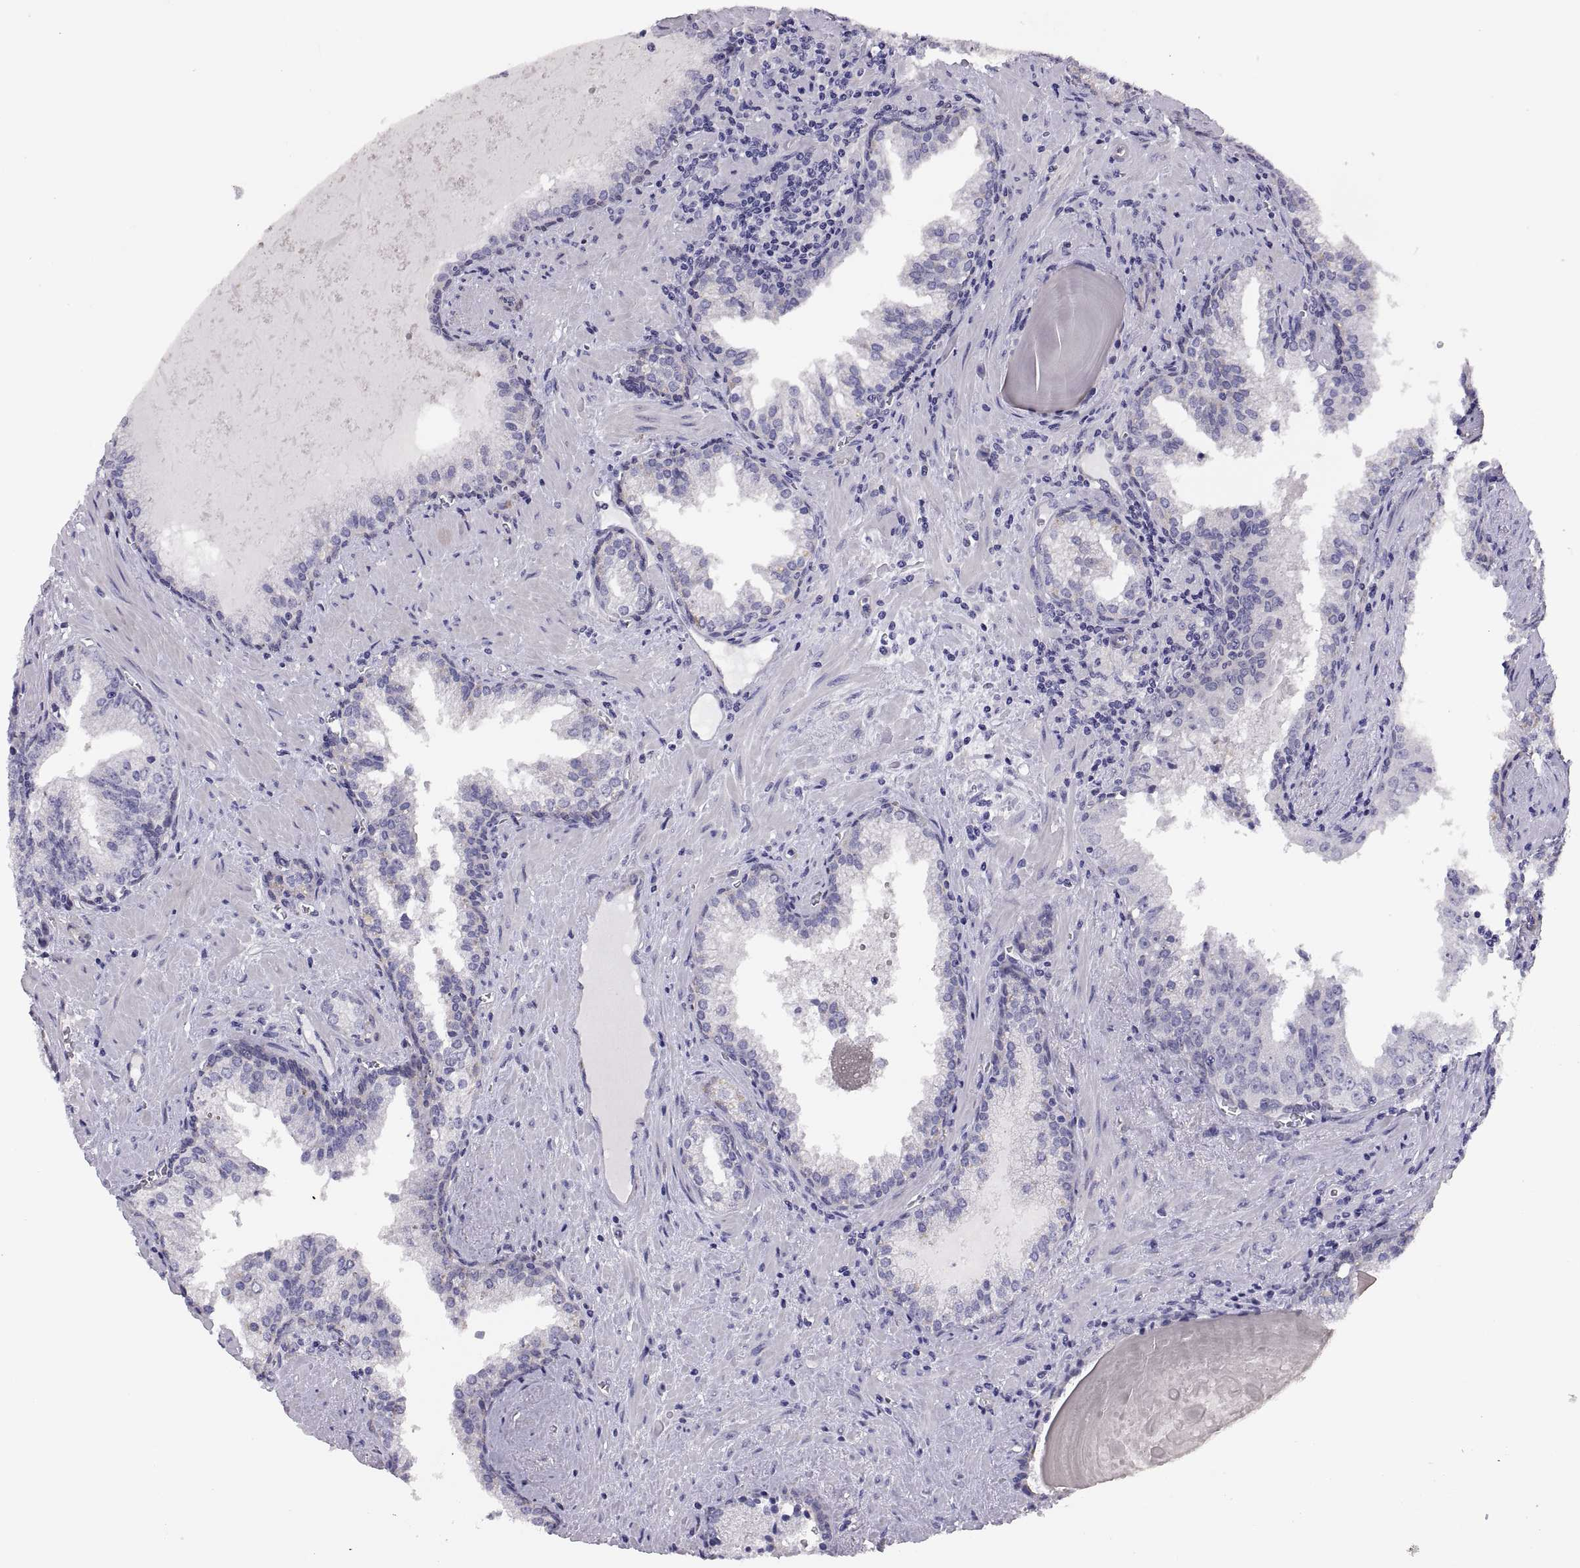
{"staining": {"intensity": "negative", "quantity": "none", "location": "none"}, "tissue": "prostate cancer", "cell_type": "Tumor cells", "image_type": "cancer", "snomed": [{"axis": "morphology", "description": "Adenocarcinoma, High grade"}, {"axis": "topography", "description": "Prostate"}], "caption": "The micrograph exhibits no staining of tumor cells in adenocarcinoma (high-grade) (prostate).", "gene": "STRC", "patient": {"sex": "male", "age": 68}}